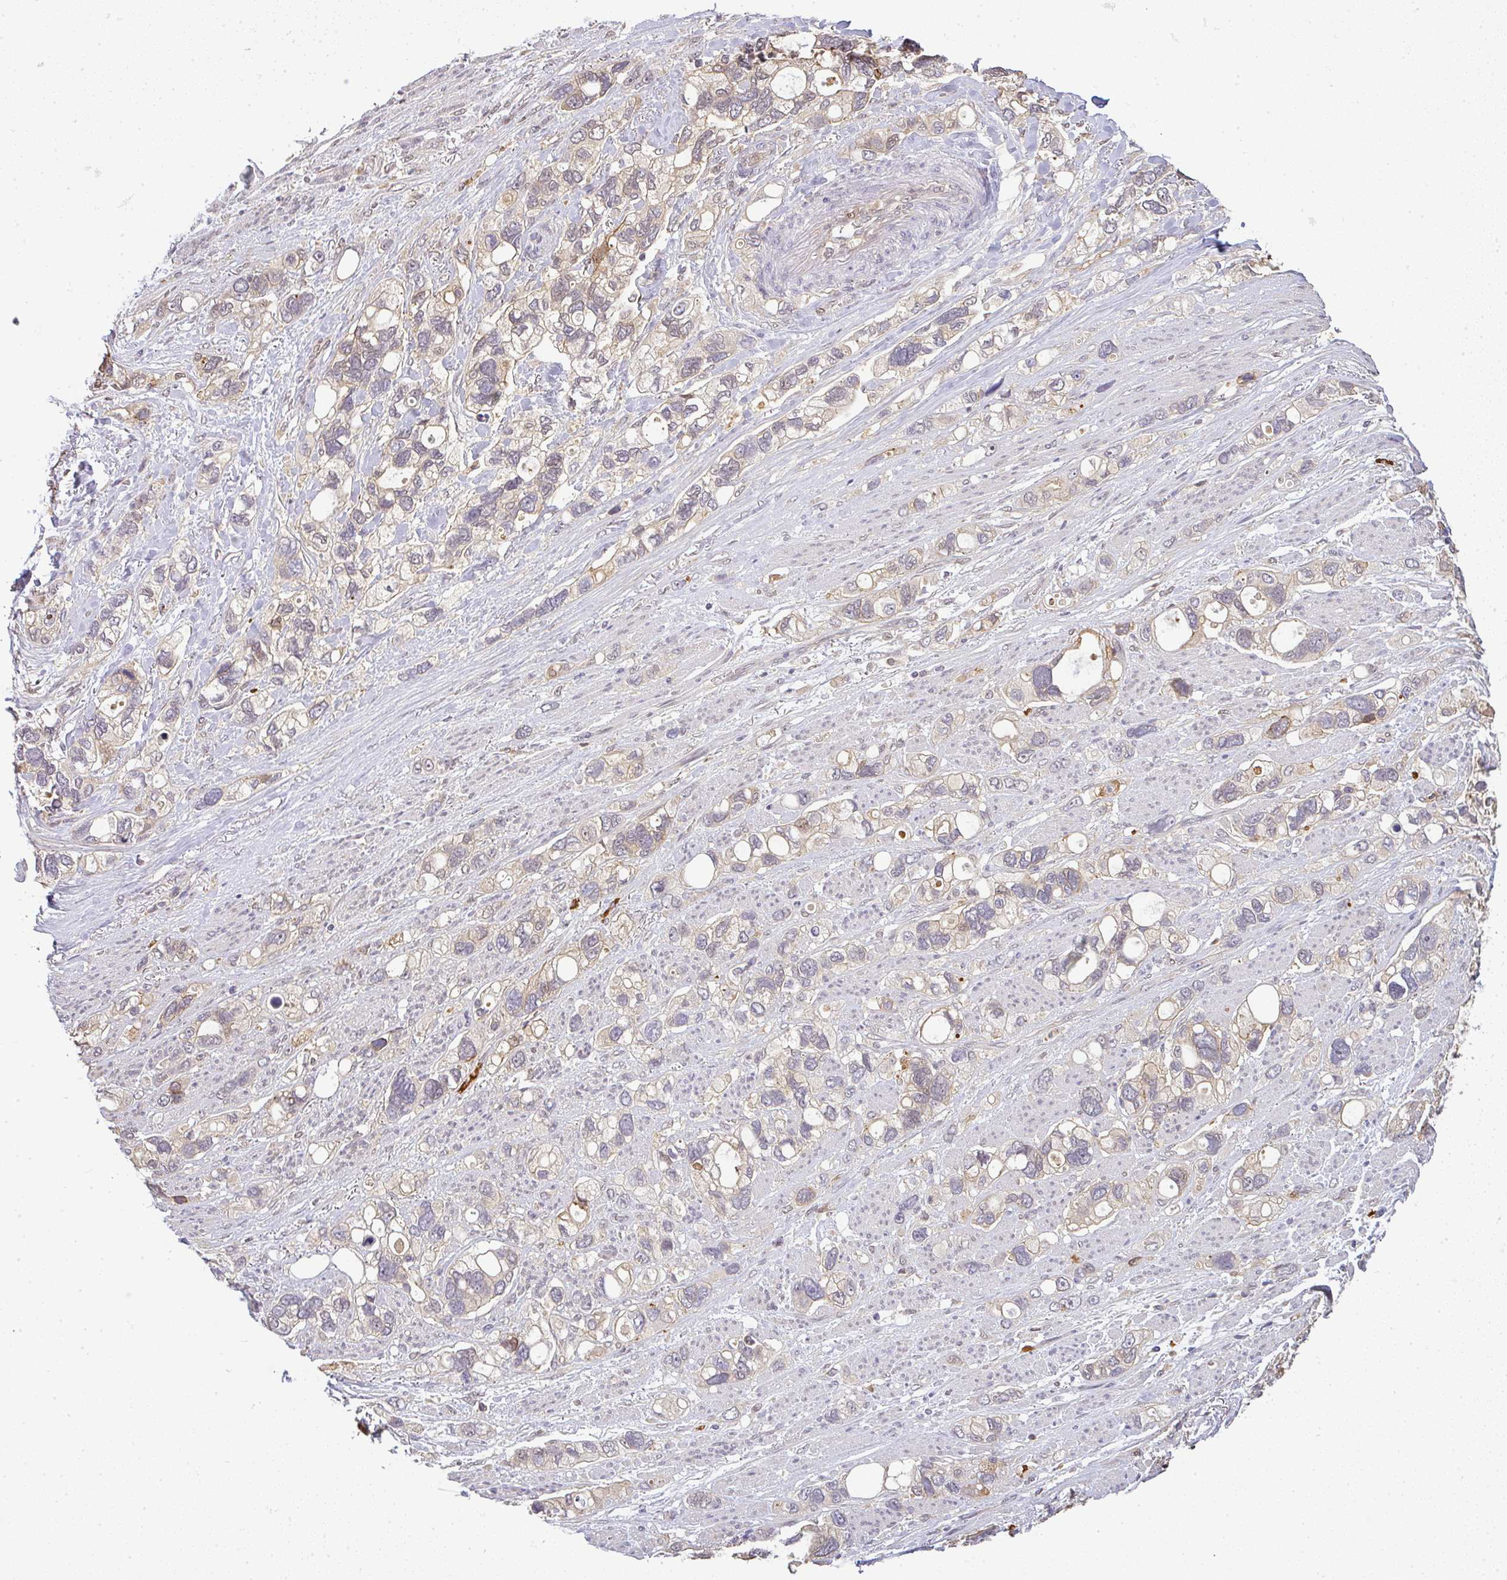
{"staining": {"intensity": "weak", "quantity": ">75%", "location": "cytoplasmic/membranous"}, "tissue": "stomach cancer", "cell_type": "Tumor cells", "image_type": "cancer", "snomed": [{"axis": "morphology", "description": "Adenocarcinoma, NOS"}, {"axis": "topography", "description": "Stomach, upper"}], "caption": "A brown stain shows weak cytoplasmic/membranous expression of a protein in human stomach cancer (adenocarcinoma) tumor cells.", "gene": "FAM153A", "patient": {"sex": "female", "age": 81}}